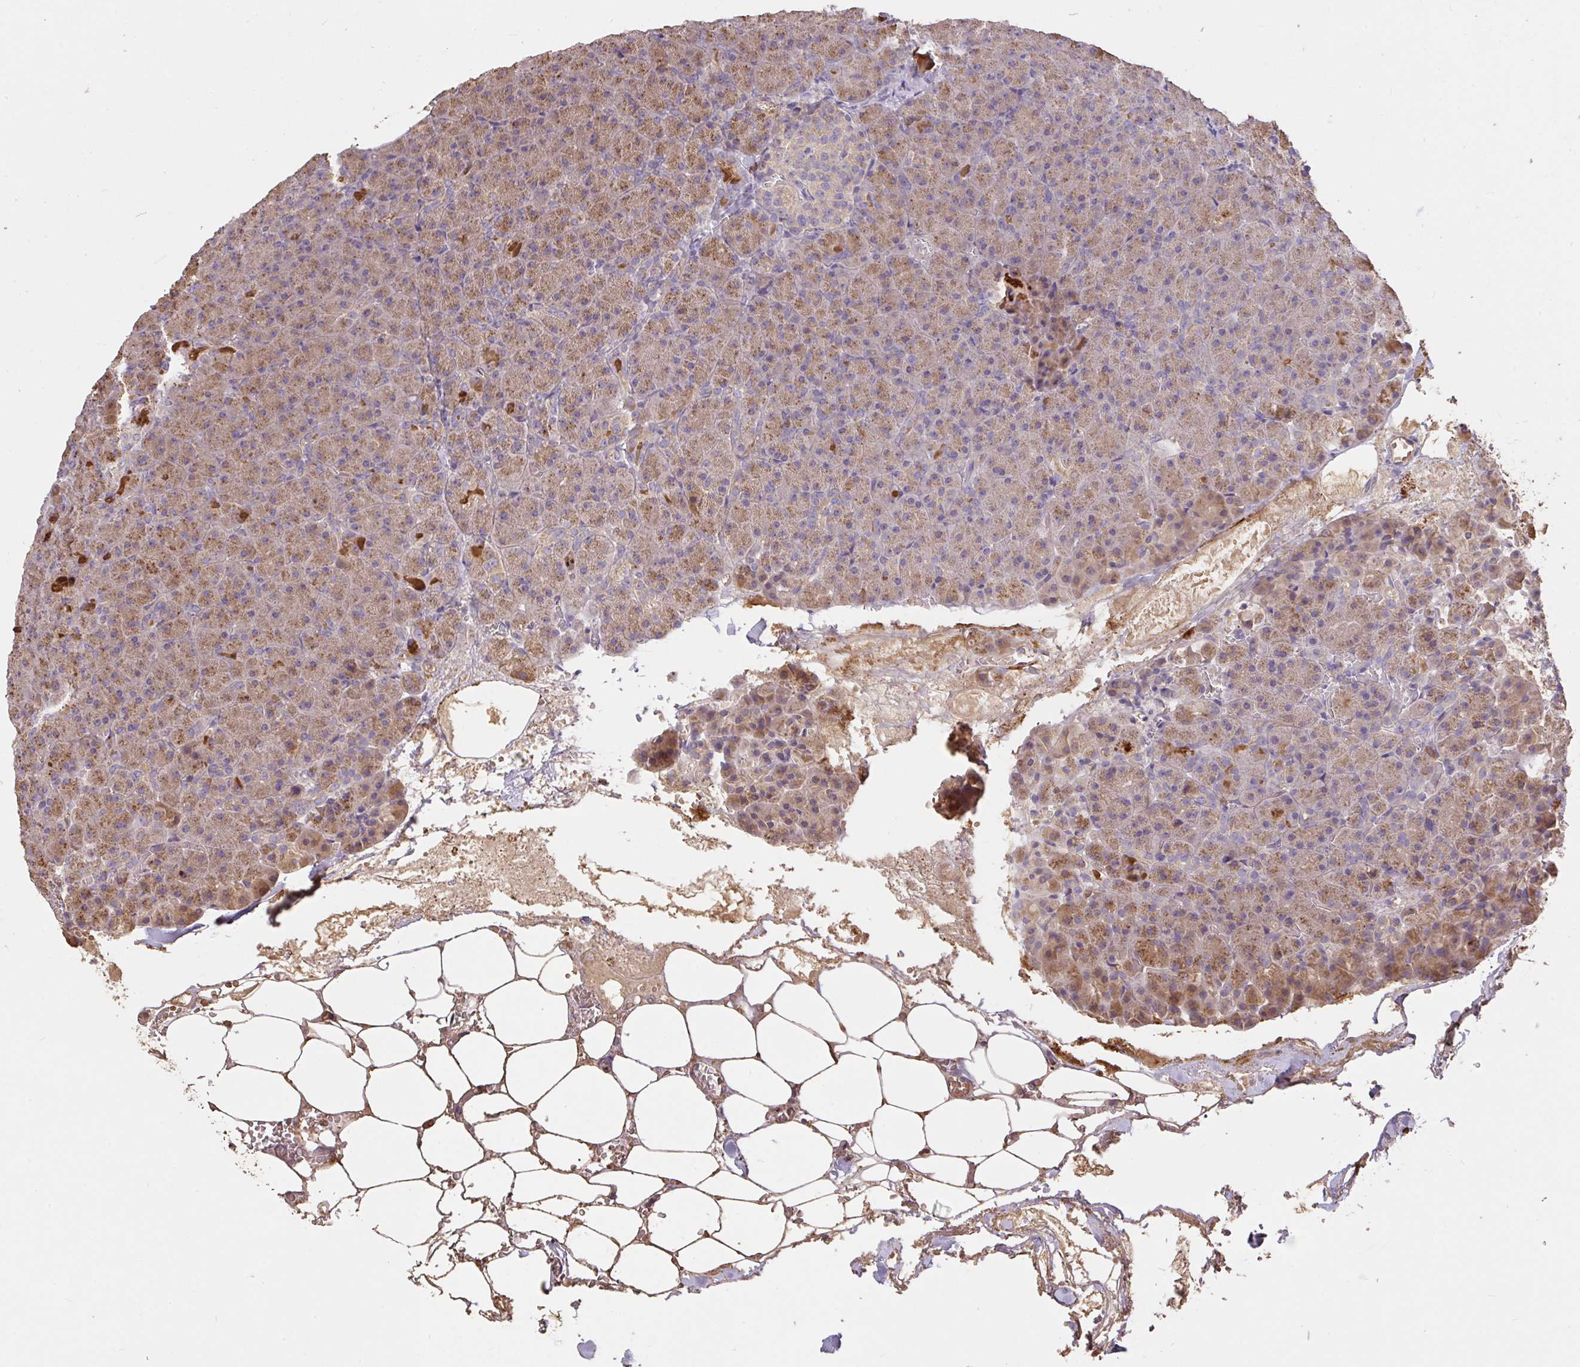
{"staining": {"intensity": "moderate", "quantity": ">75%", "location": "cytoplasmic/membranous"}, "tissue": "pancreas", "cell_type": "Exocrine glandular cells", "image_type": "normal", "snomed": [{"axis": "morphology", "description": "Normal tissue, NOS"}, {"axis": "topography", "description": "Pancreas"}], "caption": "This is an image of immunohistochemistry (IHC) staining of normal pancreas, which shows moderate expression in the cytoplasmic/membranous of exocrine glandular cells.", "gene": "FCER1A", "patient": {"sex": "female", "age": 74}}